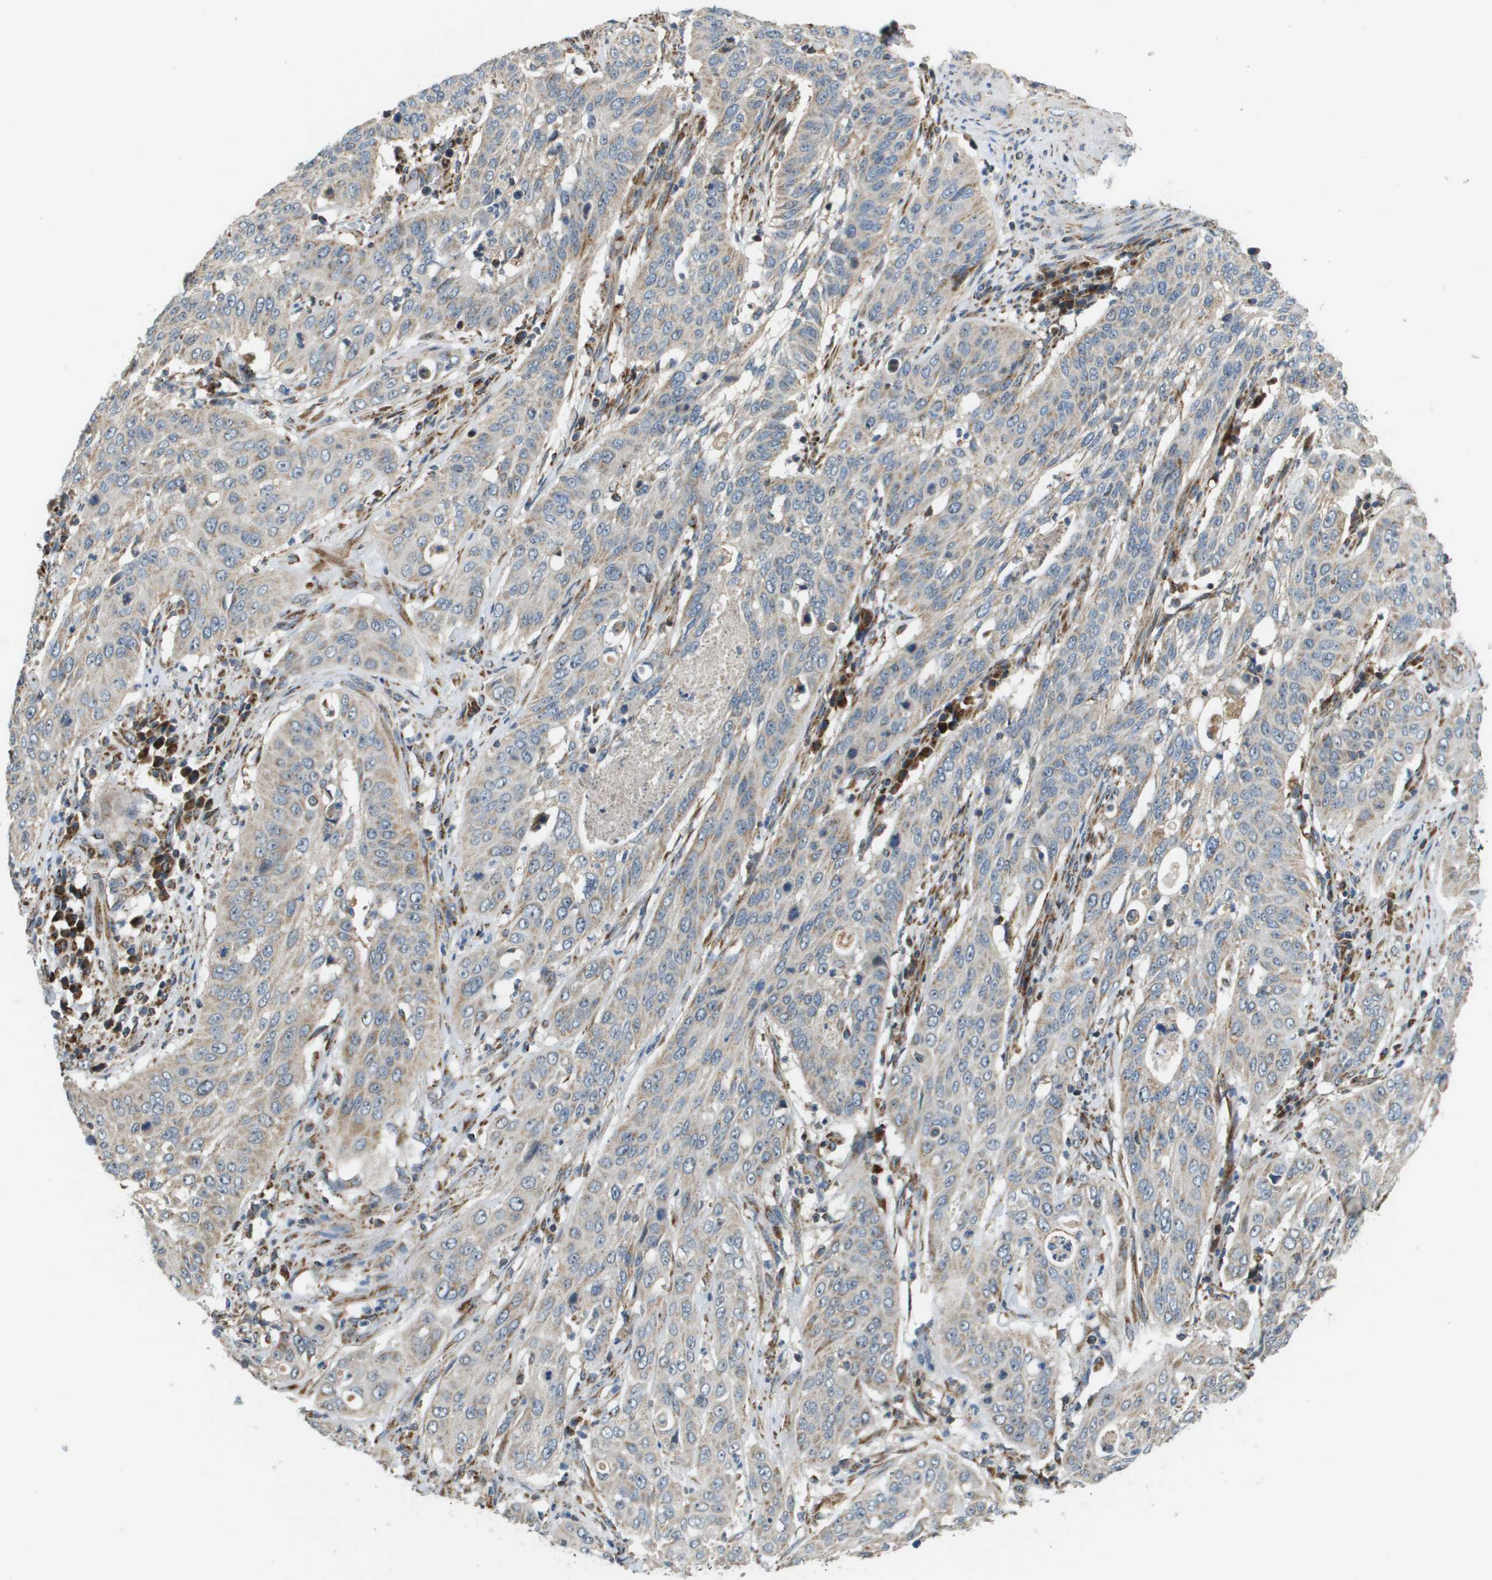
{"staining": {"intensity": "weak", "quantity": "25%-75%", "location": "cytoplasmic/membranous"}, "tissue": "cervical cancer", "cell_type": "Tumor cells", "image_type": "cancer", "snomed": [{"axis": "morphology", "description": "Normal tissue, NOS"}, {"axis": "morphology", "description": "Squamous cell carcinoma, NOS"}, {"axis": "topography", "description": "Cervix"}], "caption": "Protein staining of cervical cancer tissue exhibits weak cytoplasmic/membranous staining in about 25%-75% of tumor cells.", "gene": "NRK", "patient": {"sex": "female", "age": 39}}